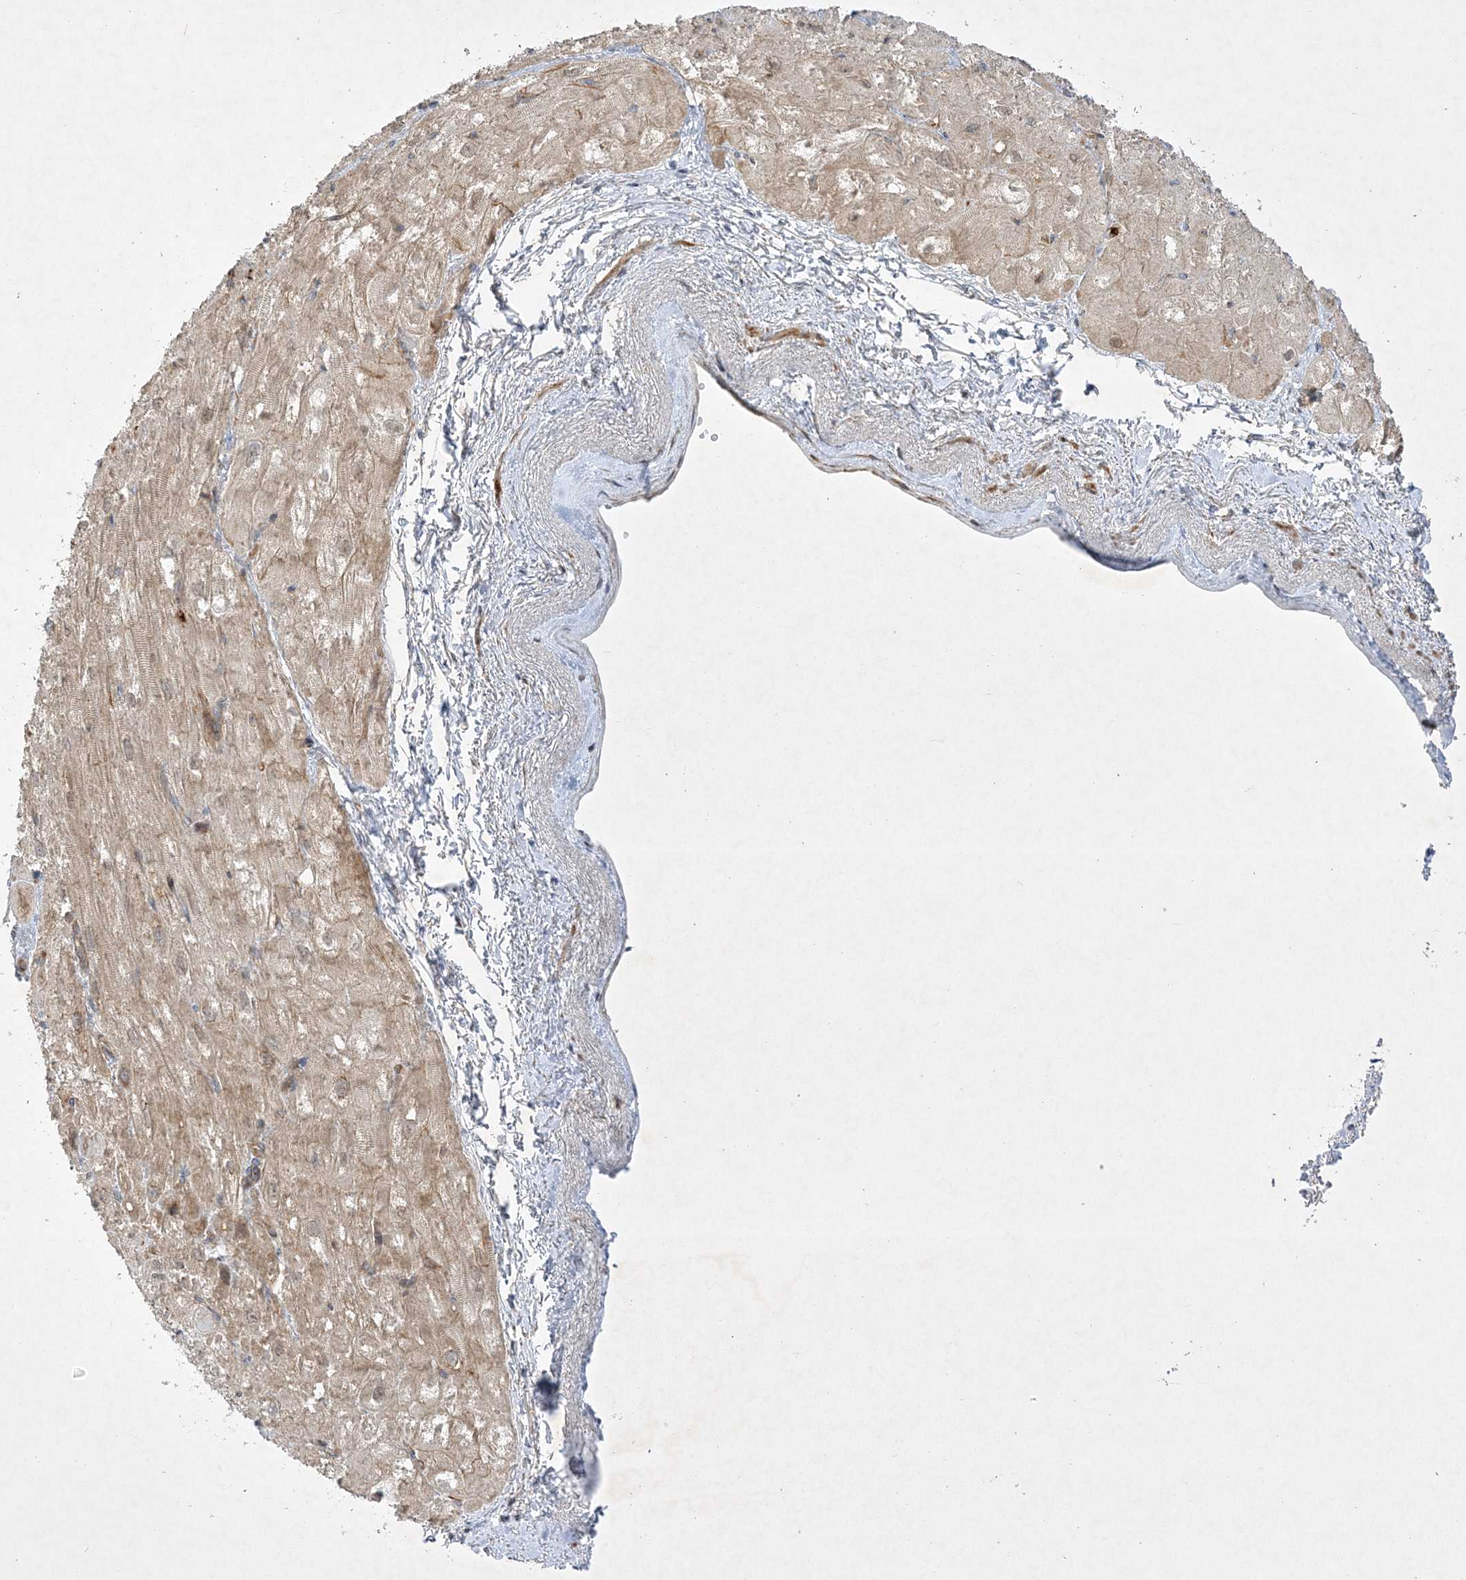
{"staining": {"intensity": "moderate", "quantity": ">75%", "location": "cytoplasmic/membranous"}, "tissue": "heart muscle", "cell_type": "Cardiomyocytes", "image_type": "normal", "snomed": [{"axis": "morphology", "description": "Normal tissue, NOS"}, {"axis": "topography", "description": "Heart"}], "caption": "A high-resolution image shows IHC staining of unremarkable heart muscle, which demonstrates moderate cytoplasmic/membranous expression in approximately >75% of cardiomyocytes.", "gene": "NAF1", "patient": {"sex": "male", "age": 50}}